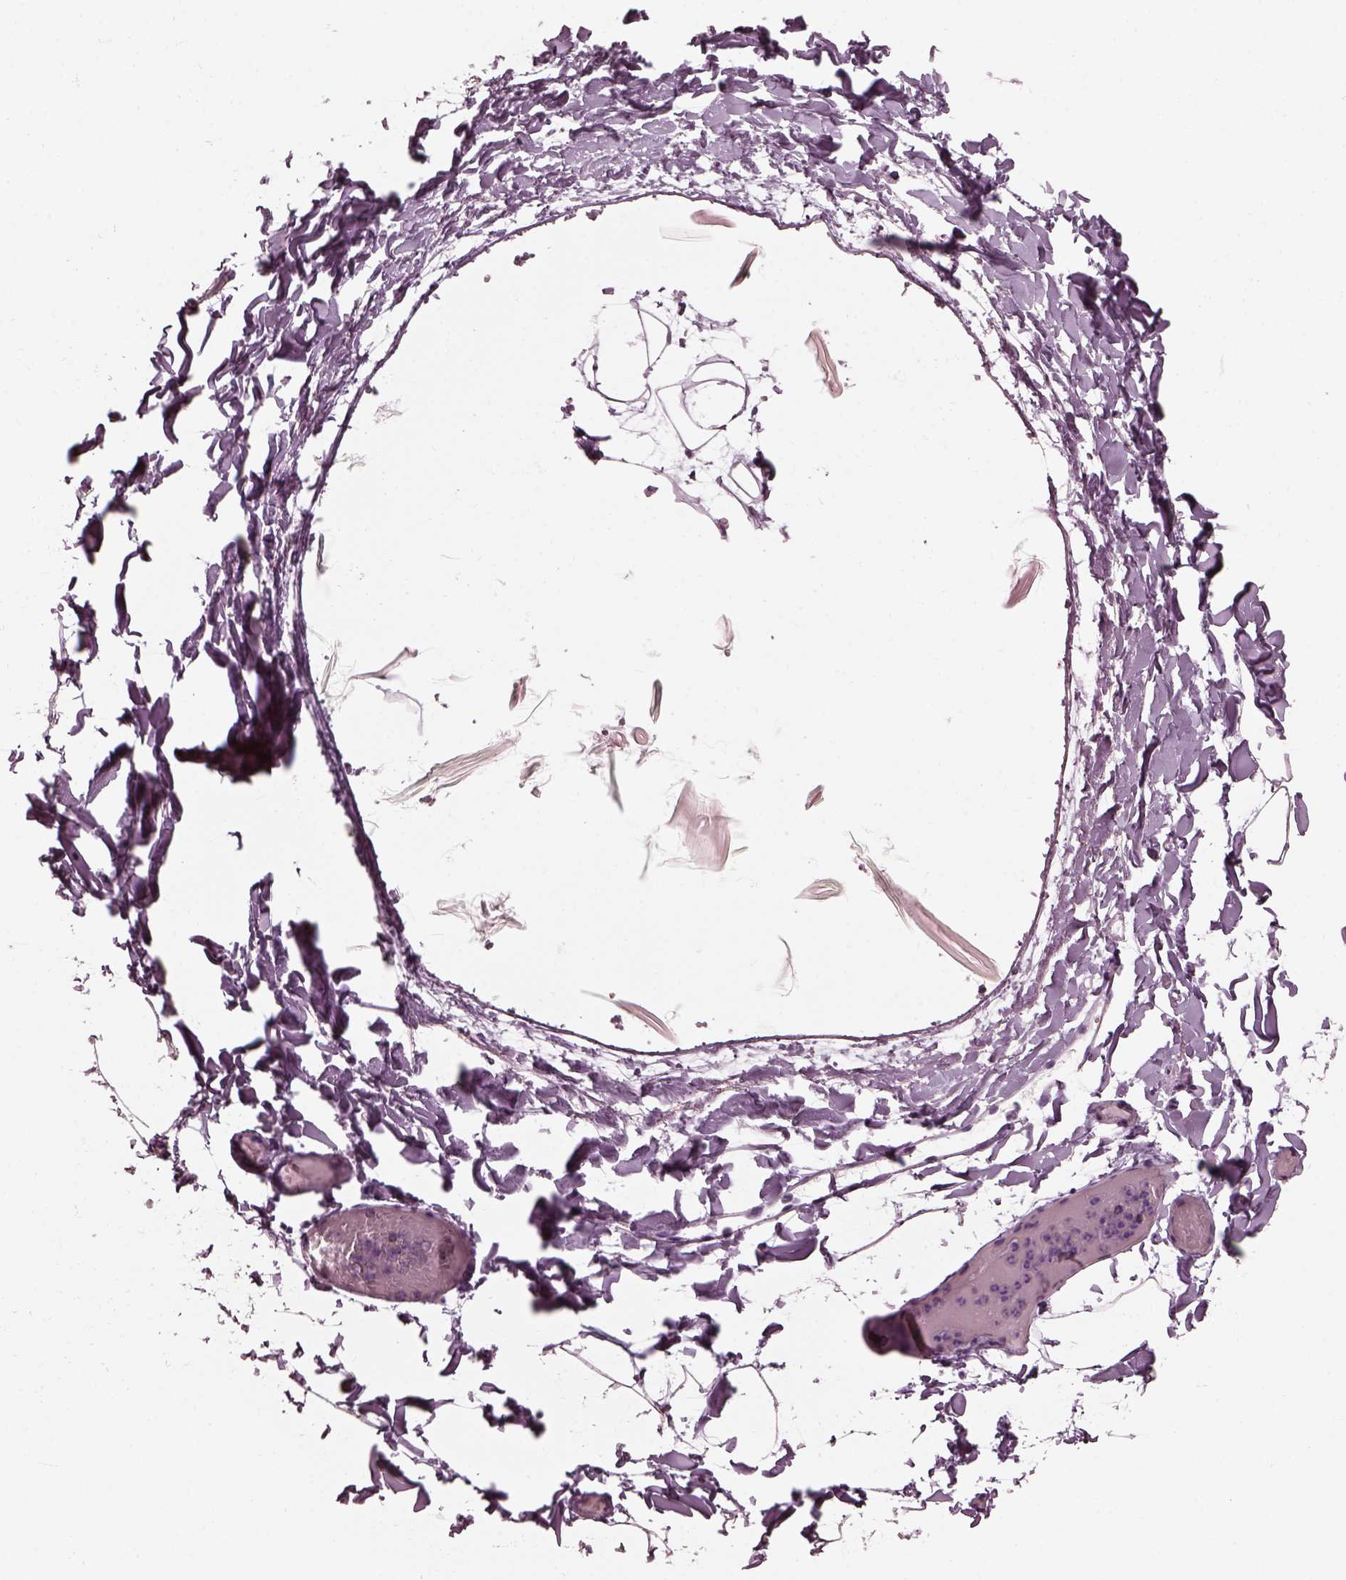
{"staining": {"intensity": "negative", "quantity": "none", "location": "none"}, "tissue": "adipose tissue", "cell_type": "Adipocytes", "image_type": "normal", "snomed": [{"axis": "morphology", "description": "Normal tissue, NOS"}, {"axis": "topography", "description": "Gallbladder"}, {"axis": "topography", "description": "Peripheral nerve tissue"}], "caption": "Photomicrograph shows no significant protein expression in adipocytes of normal adipose tissue. (Brightfield microscopy of DAB immunohistochemistry (IHC) at high magnification).", "gene": "RCVRN", "patient": {"sex": "female", "age": 45}}